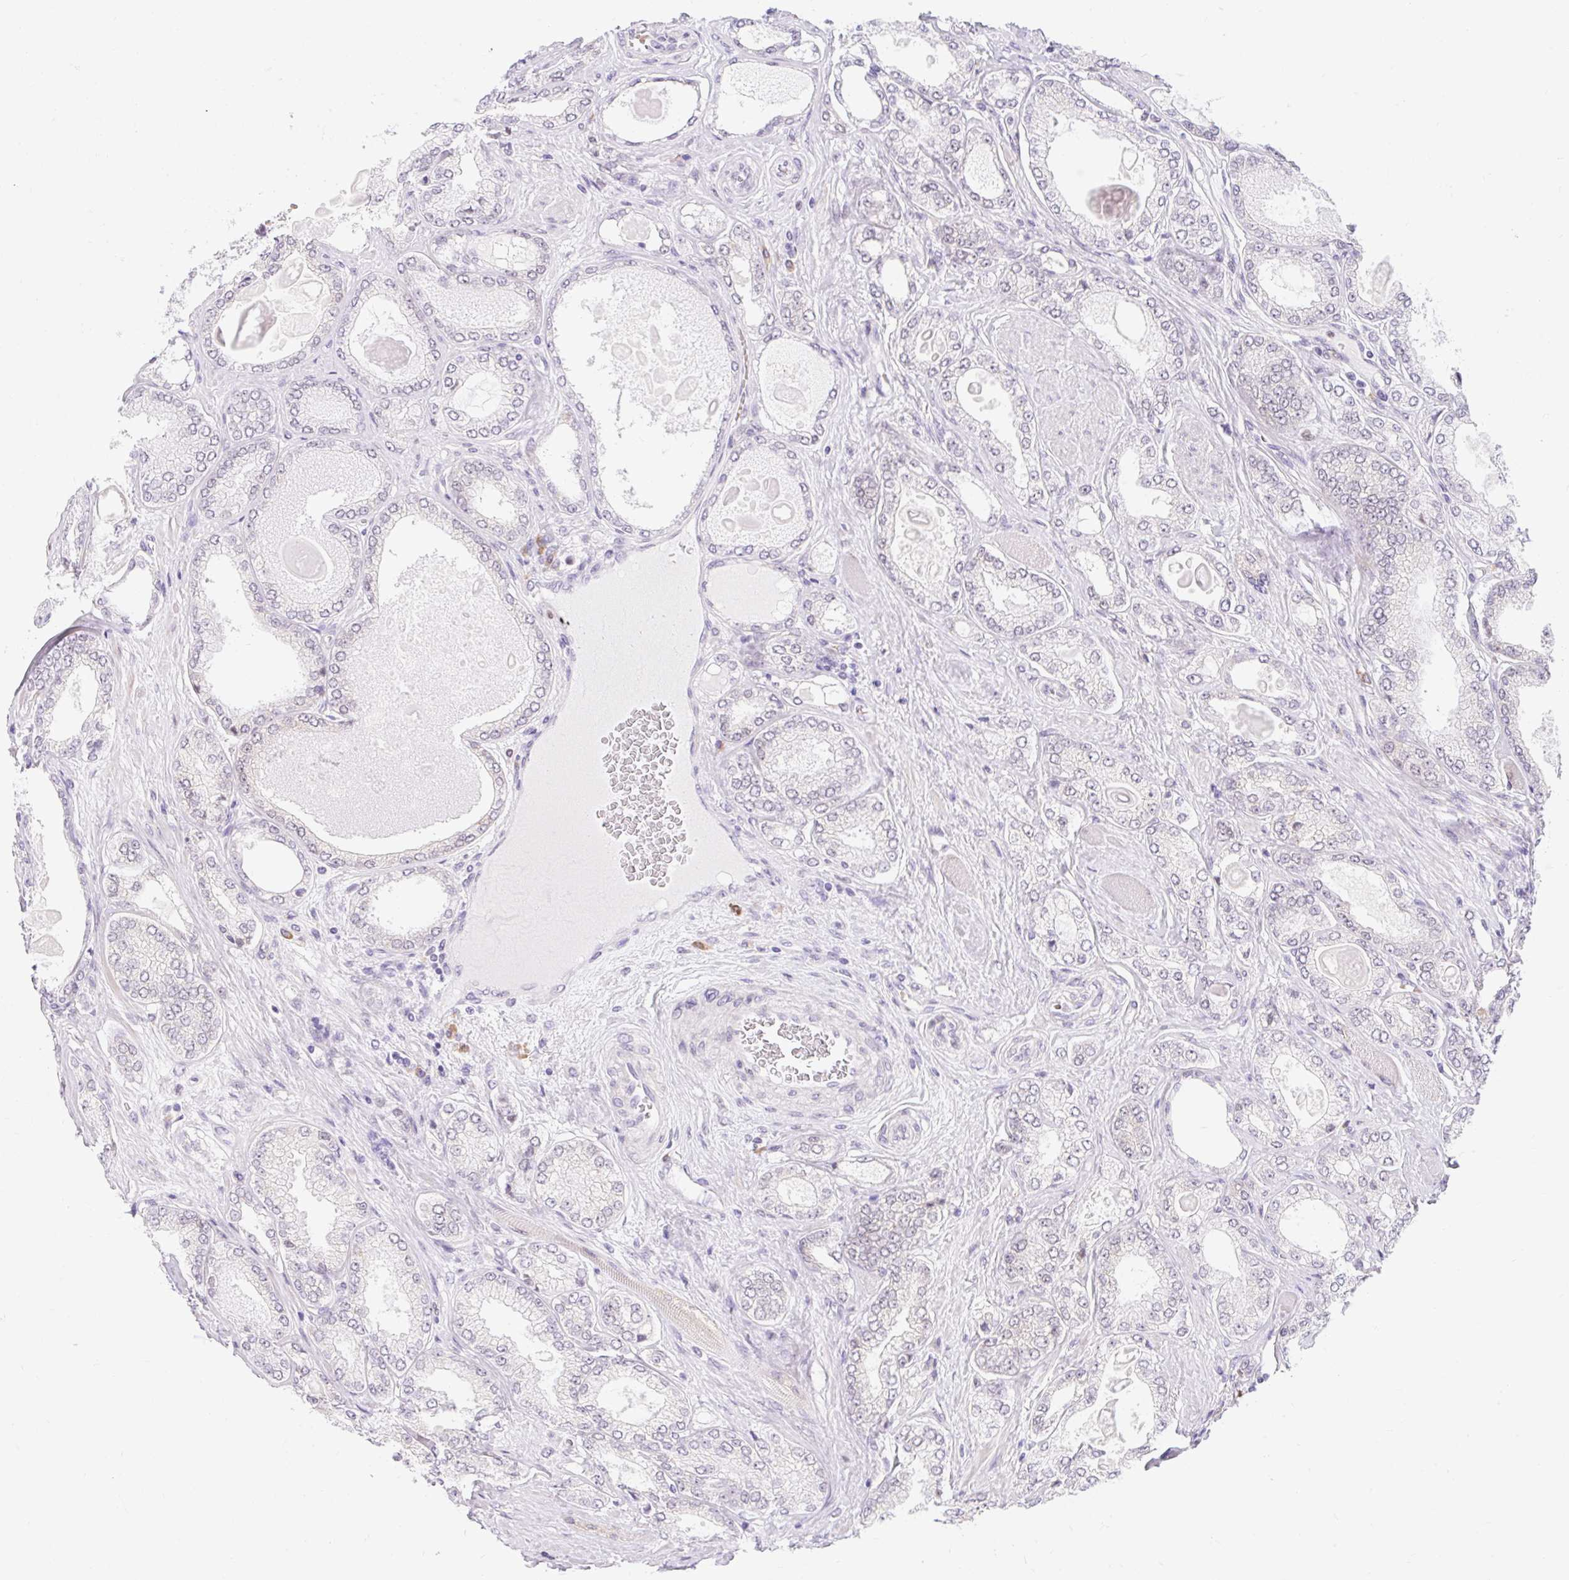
{"staining": {"intensity": "negative", "quantity": "none", "location": "none"}, "tissue": "prostate cancer", "cell_type": "Tumor cells", "image_type": "cancer", "snomed": [{"axis": "morphology", "description": "Adenocarcinoma, High grade"}, {"axis": "topography", "description": "Prostate"}], "caption": "The image displays no significant expression in tumor cells of prostate high-grade adenocarcinoma.", "gene": "SRSF10", "patient": {"sex": "male", "age": 68}}